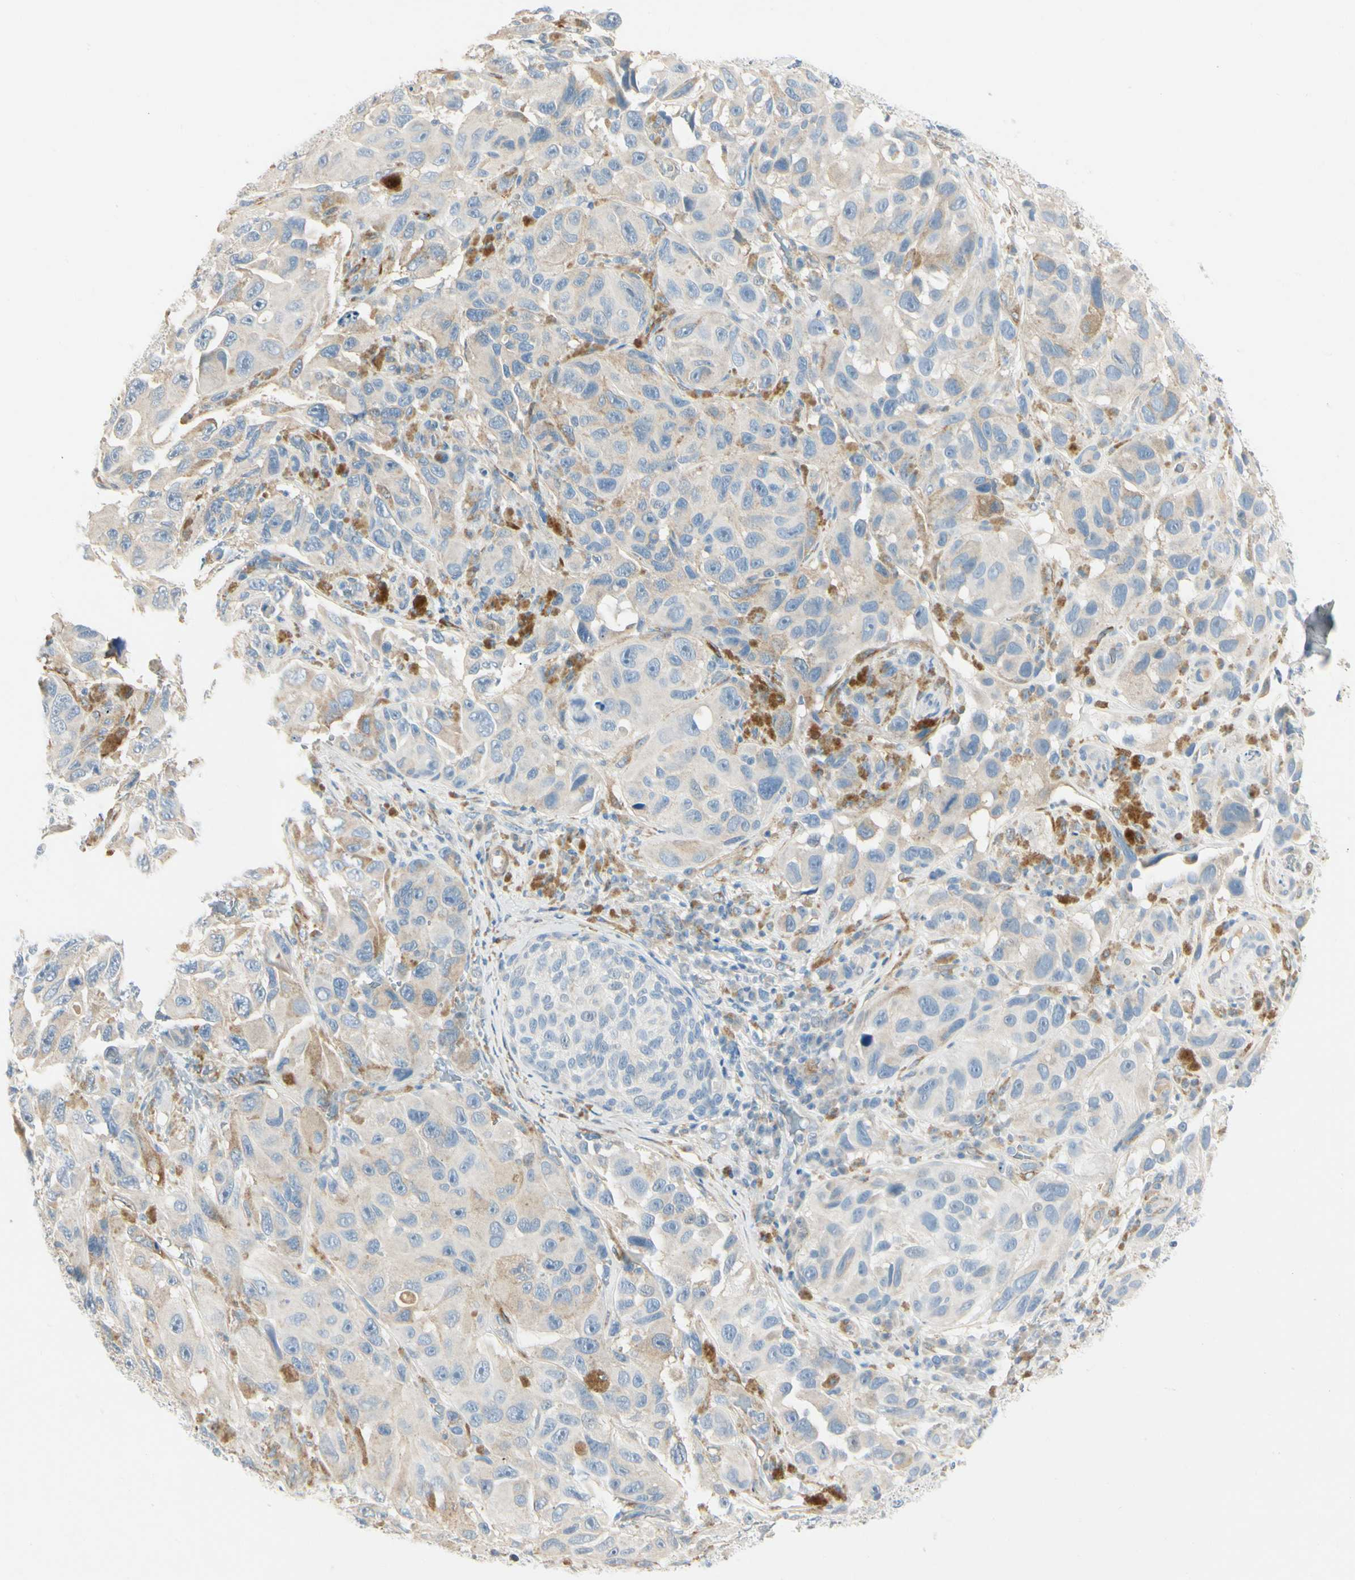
{"staining": {"intensity": "weak", "quantity": "<25%", "location": "cytoplasmic/membranous"}, "tissue": "melanoma", "cell_type": "Tumor cells", "image_type": "cancer", "snomed": [{"axis": "morphology", "description": "Malignant melanoma, NOS"}, {"axis": "topography", "description": "Skin"}], "caption": "Tumor cells show no significant expression in melanoma.", "gene": "AMPH", "patient": {"sex": "female", "age": 73}}